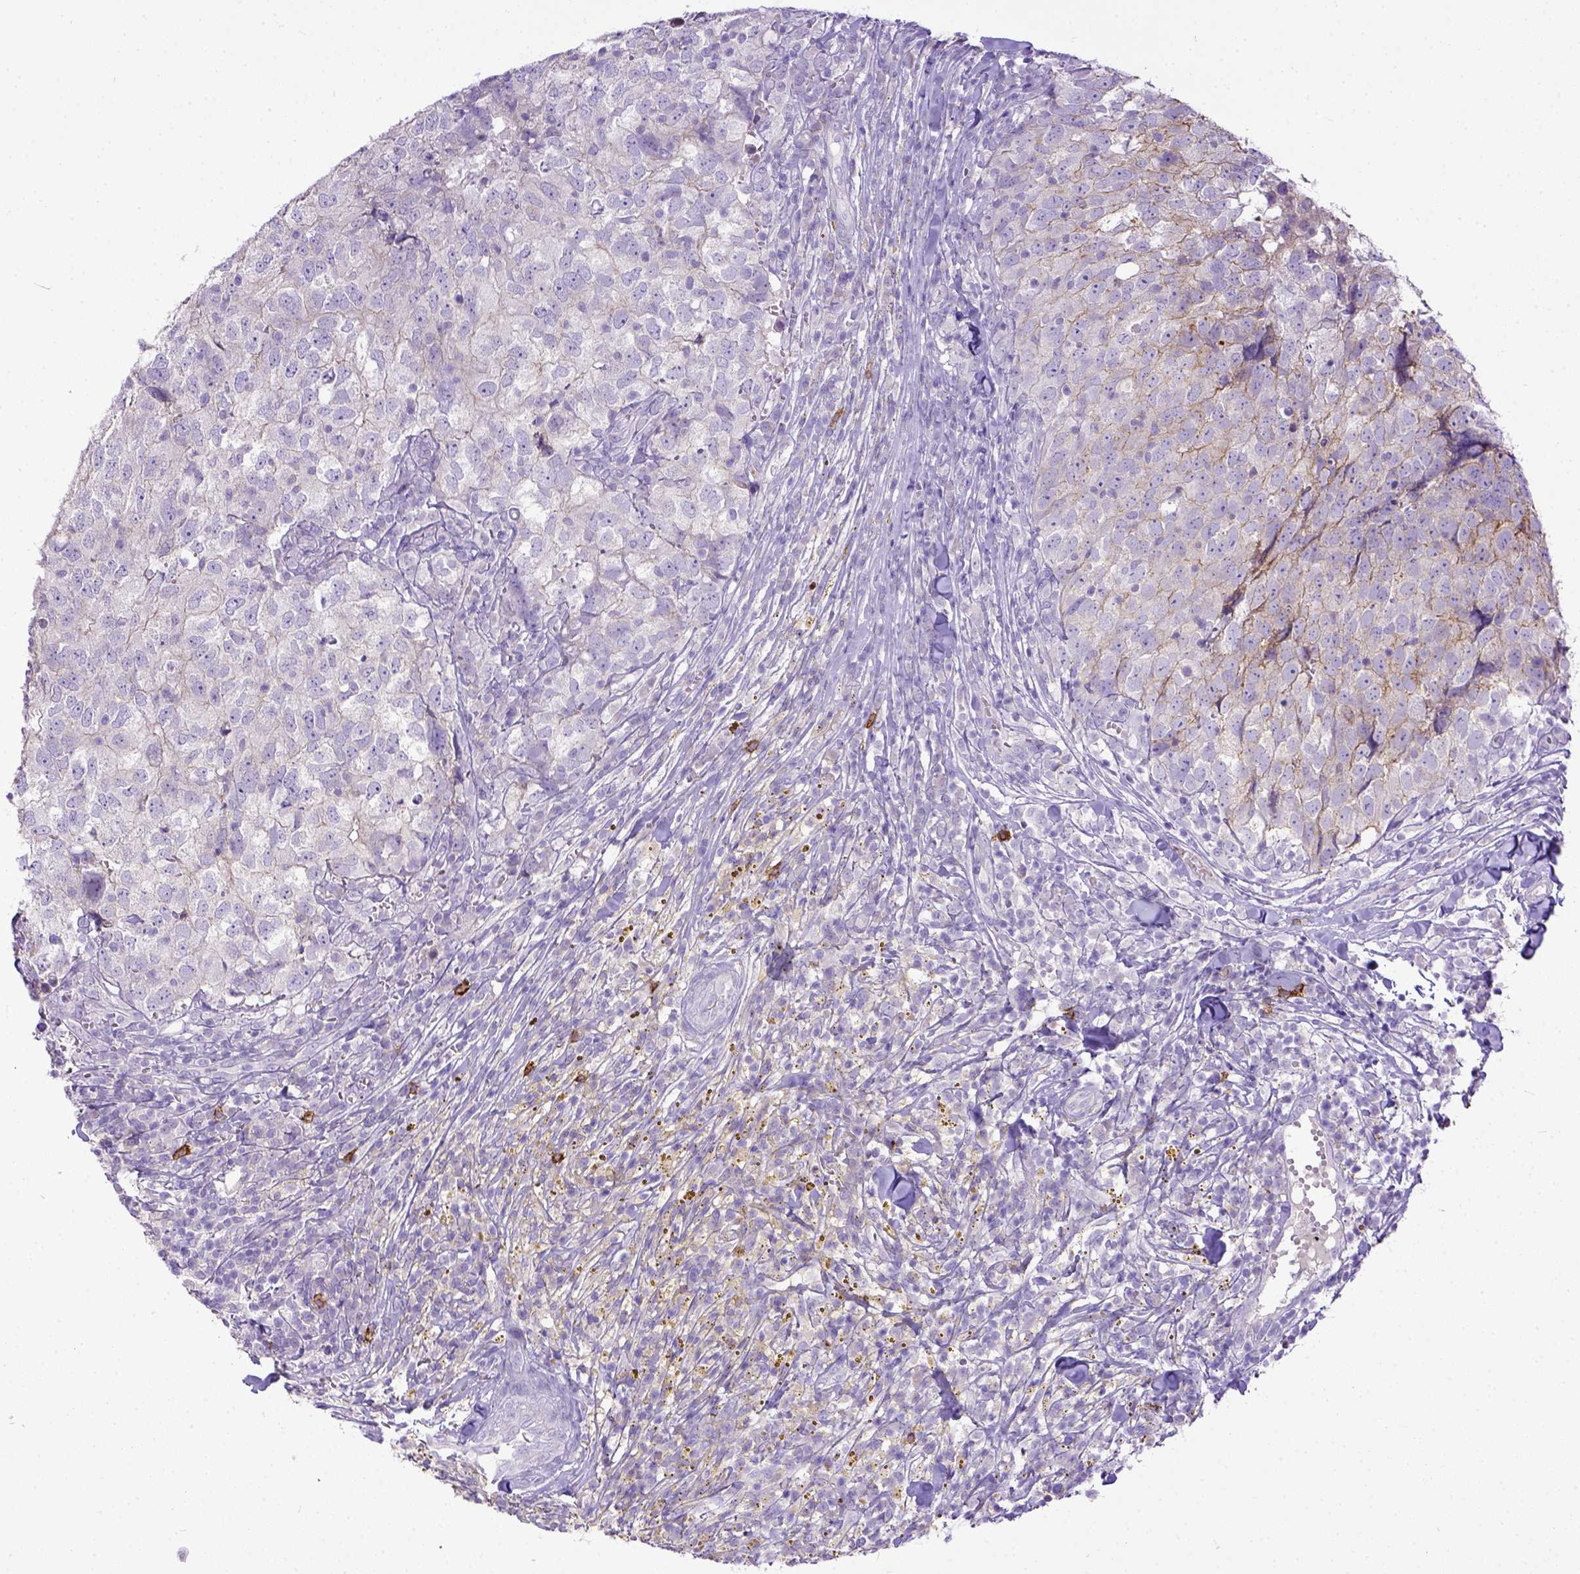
{"staining": {"intensity": "weak", "quantity": "<25%", "location": "cytoplasmic/membranous"}, "tissue": "breast cancer", "cell_type": "Tumor cells", "image_type": "cancer", "snomed": [{"axis": "morphology", "description": "Duct carcinoma"}, {"axis": "topography", "description": "Breast"}], "caption": "The photomicrograph demonstrates no significant expression in tumor cells of breast invasive ductal carcinoma.", "gene": "KIT", "patient": {"sex": "female", "age": 30}}